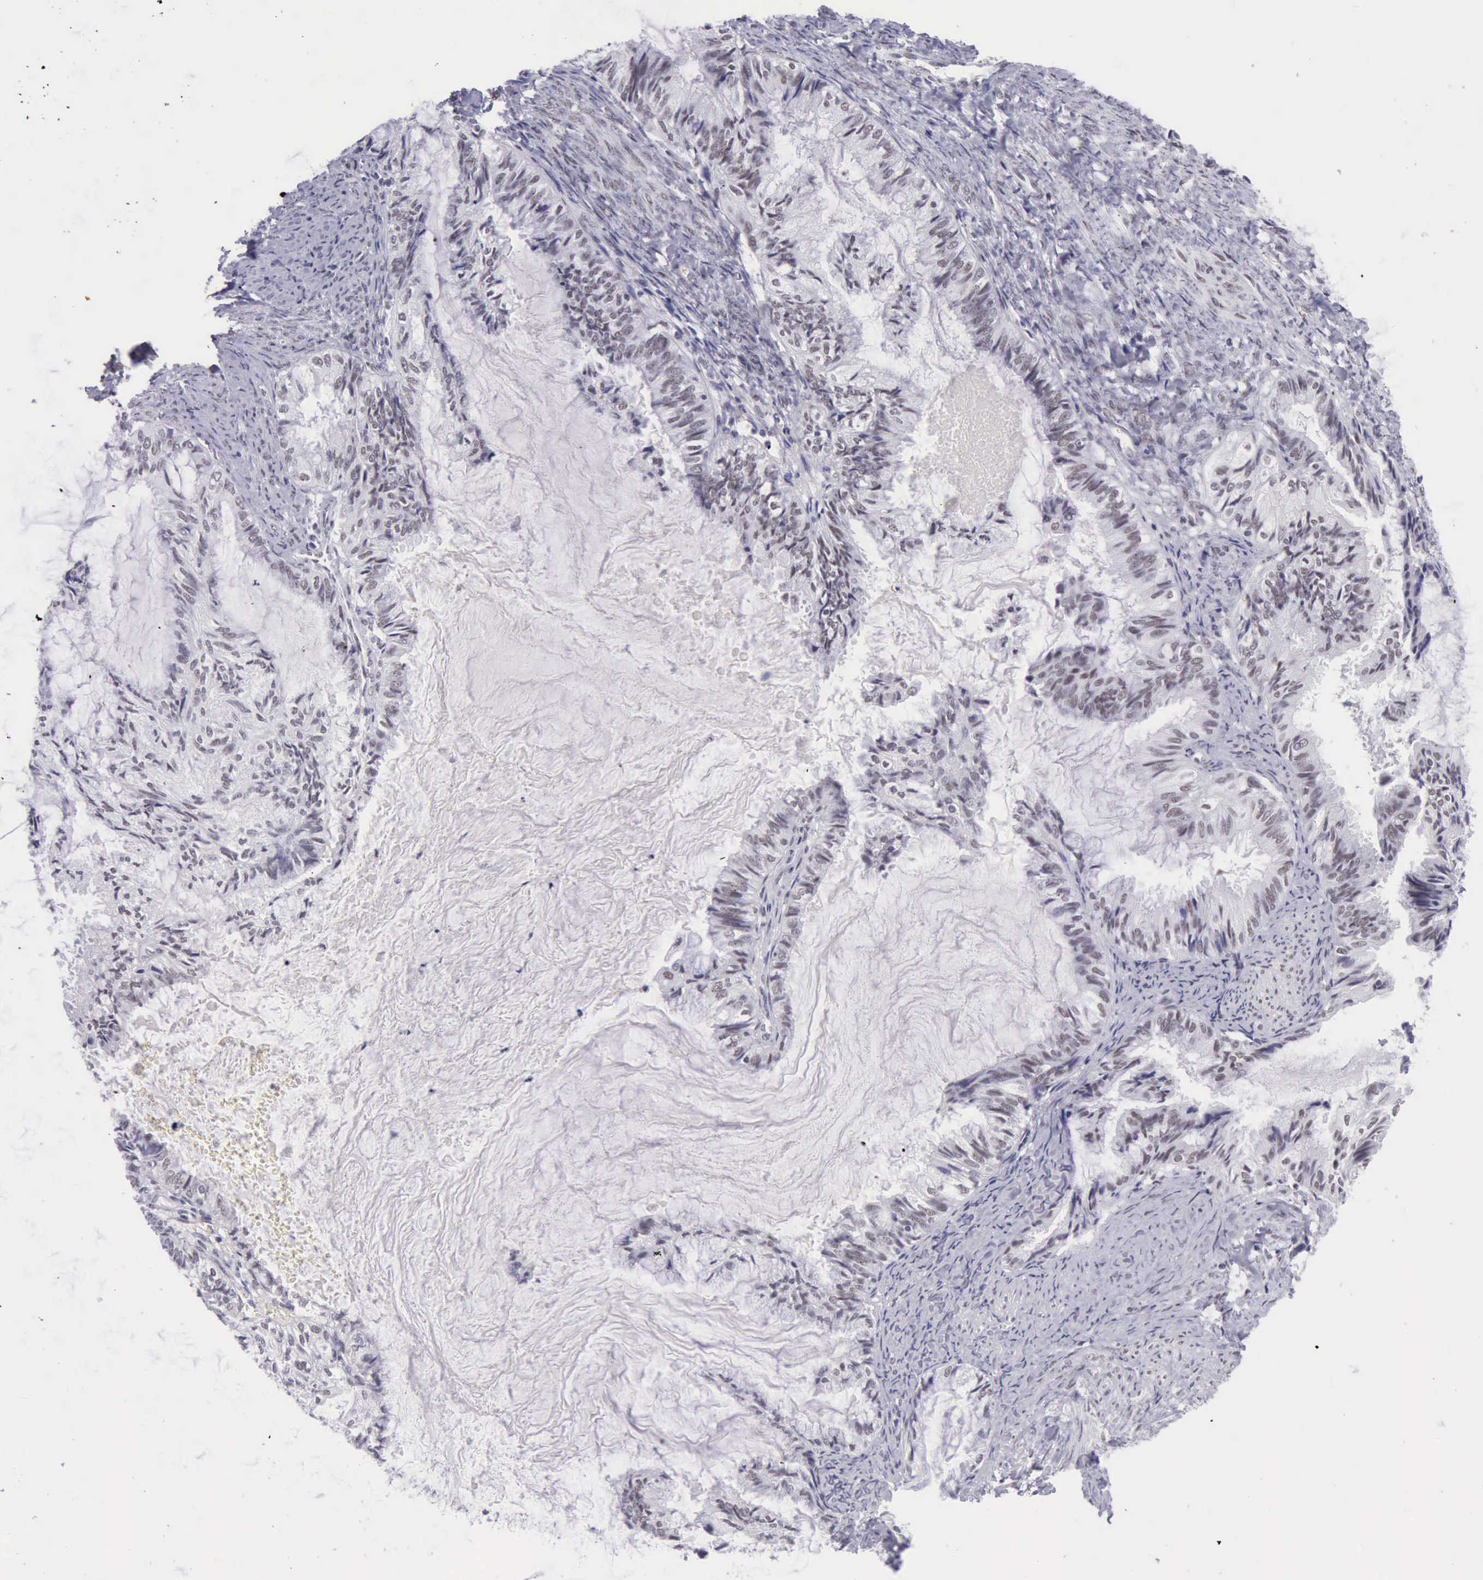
{"staining": {"intensity": "weak", "quantity": "<25%", "location": "nuclear"}, "tissue": "endometrial cancer", "cell_type": "Tumor cells", "image_type": "cancer", "snomed": [{"axis": "morphology", "description": "Adenocarcinoma, NOS"}, {"axis": "topography", "description": "Endometrium"}], "caption": "This photomicrograph is of endometrial adenocarcinoma stained with immunohistochemistry (IHC) to label a protein in brown with the nuclei are counter-stained blue. There is no staining in tumor cells.", "gene": "EP300", "patient": {"sex": "female", "age": 86}}